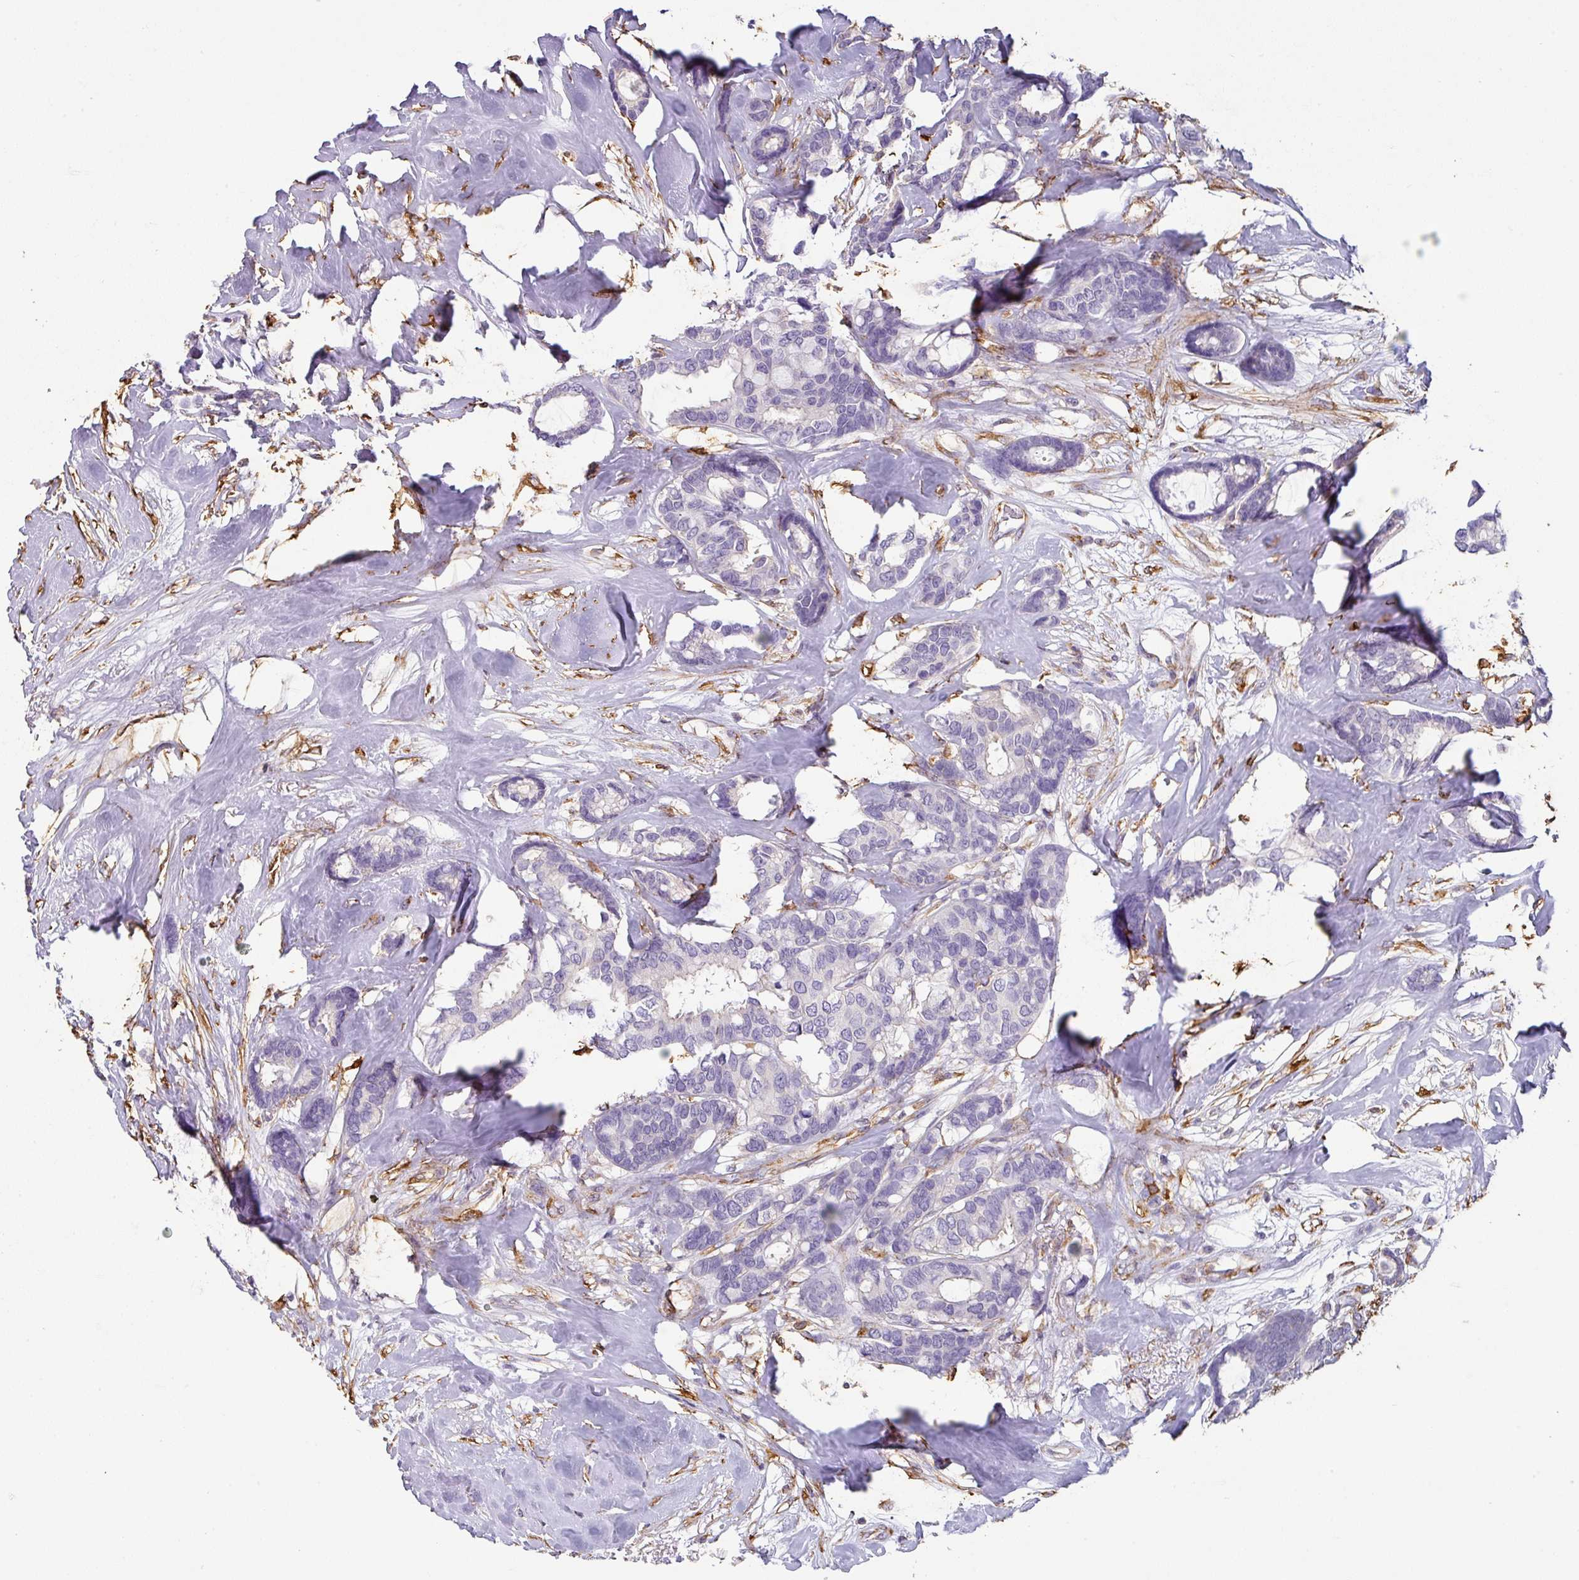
{"staining": {"intensity": "negative", "quantity": "none", "location": "none"}, "tissue": "breast cancer", "cell_type": "Tumor cells", "image_type": "cancer", "snomed": [{"axis": "morphology", "description": "Duct carcinoma"}, {"axis": "topography", "description": "Breast"}], "caption": "There is no significant staining in tumor cells of breast intraductal carcinoma. The staining was performed using DAB to visualize the protein expression in brown, while the nuclei were stained in blue with hematoxylin (Magnification: 20x).", "gene": "ZNF280C", "patient": {"sex": "female", "age": 87}}